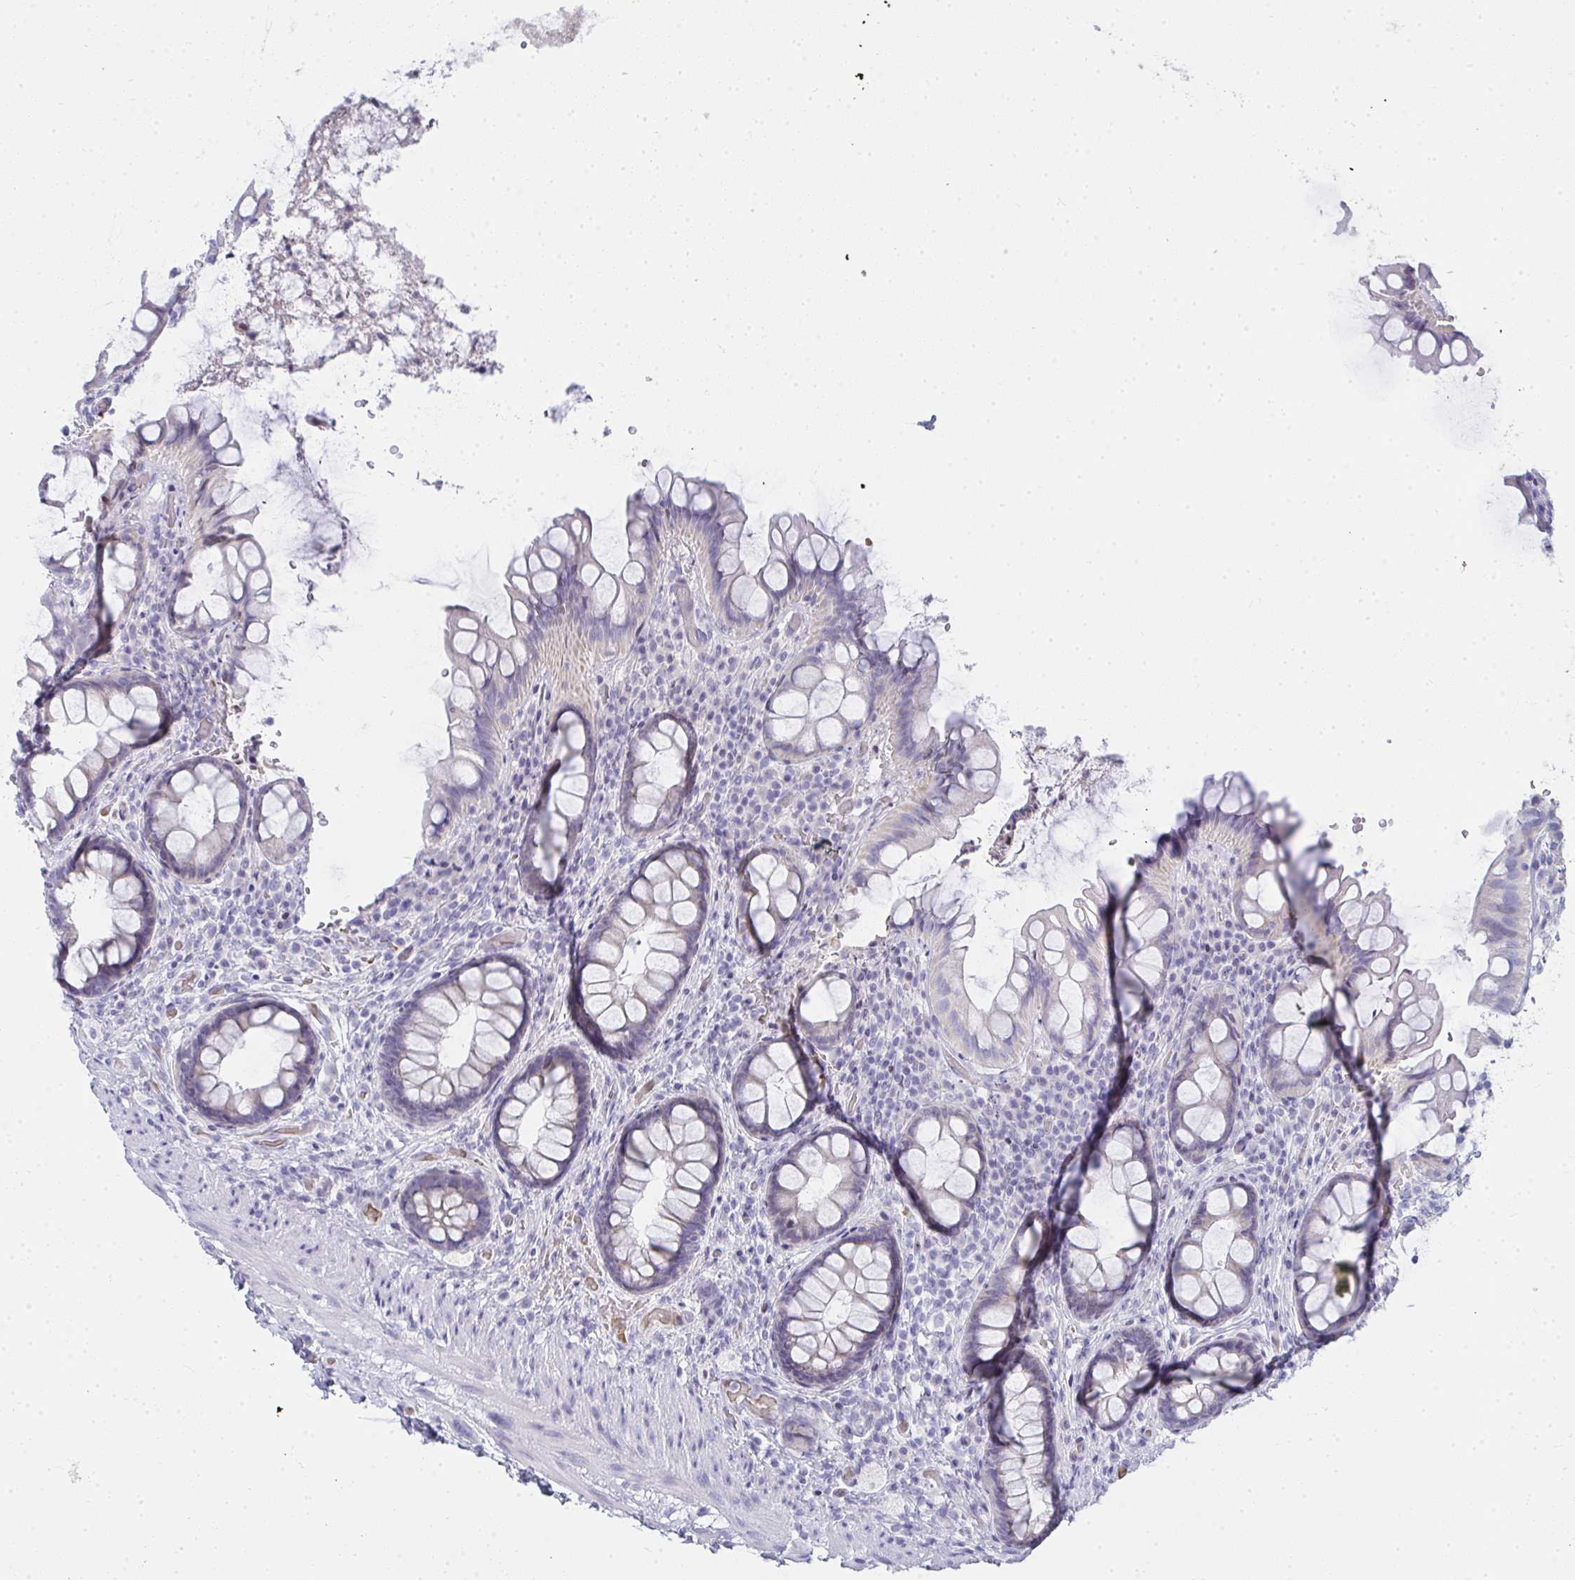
{"staining": {"intensity": "negative", "quantity": "none", "location": "none"}, "tissue": "rectum", "cell_type": "Glandular cells", "image_type": "normal", "snomed": [{"axis": "morphology", "description": "Normal tissue, NOS"}, {"axis": "topography", "description": "Rectum"}, {"axis": "topography", "description": "Peripheral nerve tissue"}], "caption": "Histopathology image shows no significant protein expression in glandular cells of unremarkable rectum. The staining is performed using DAB (3,3'-diaminobenzidine) brown chromogen with nuclei counter-stained in using hematoxylin.", "gene": "ZNF182", "patient": {"sex": "female", "age": 69}}